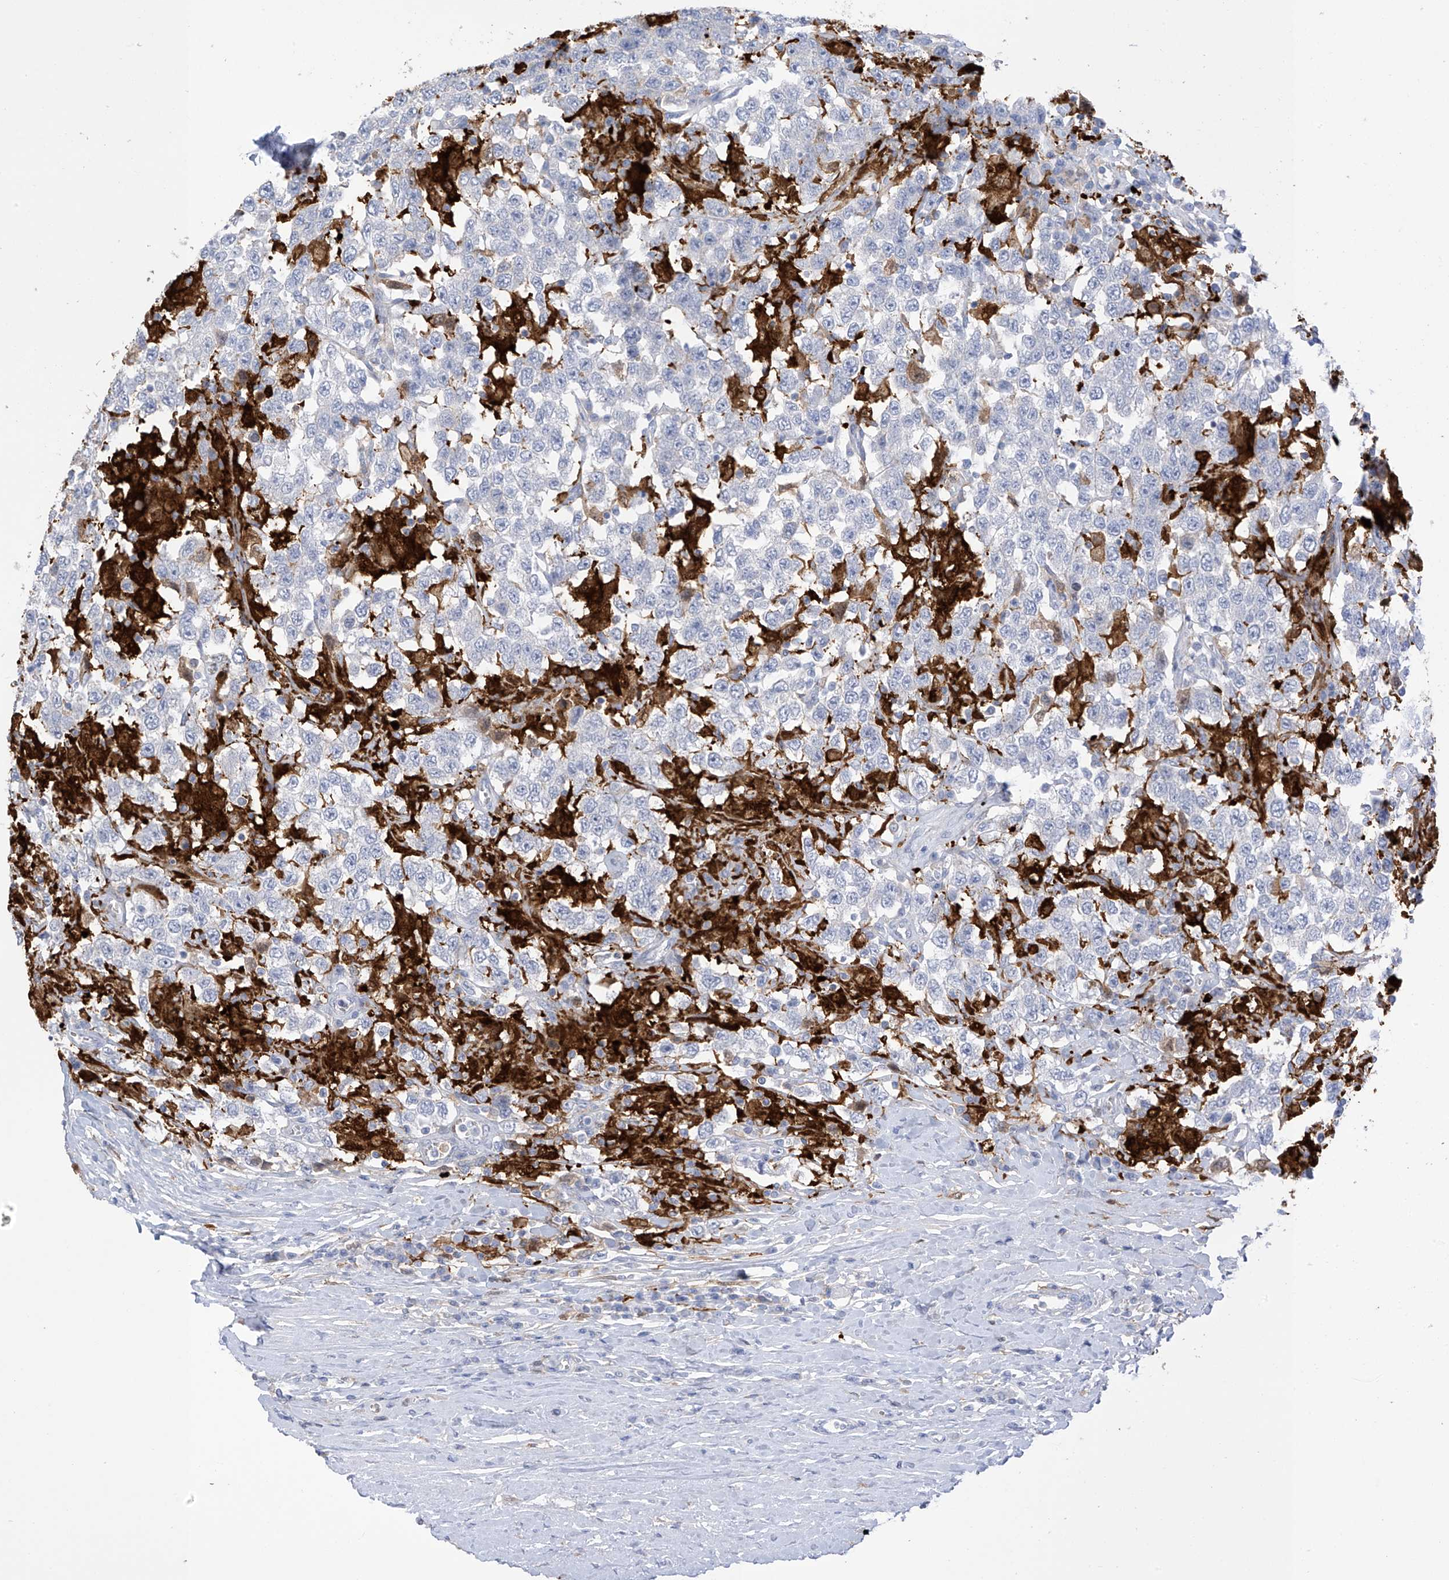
{"staining": {"intensity": "negative", "quantity": "none", "location": "none"}, "tissue": "testis cancer", "cell_type": "Tumor cells", "image_type": "cancer", "snomed": [{"axis": "morphology", "description": "Seminoma, NOS"}, {"axis": "topography", "description": "Testis"}], "caption": "An image of human testis cancer (seminoma) is negative for staining in tumor cells.", "gene": "TRMT2B", "patient": {"sex": "male", "age": 41}}